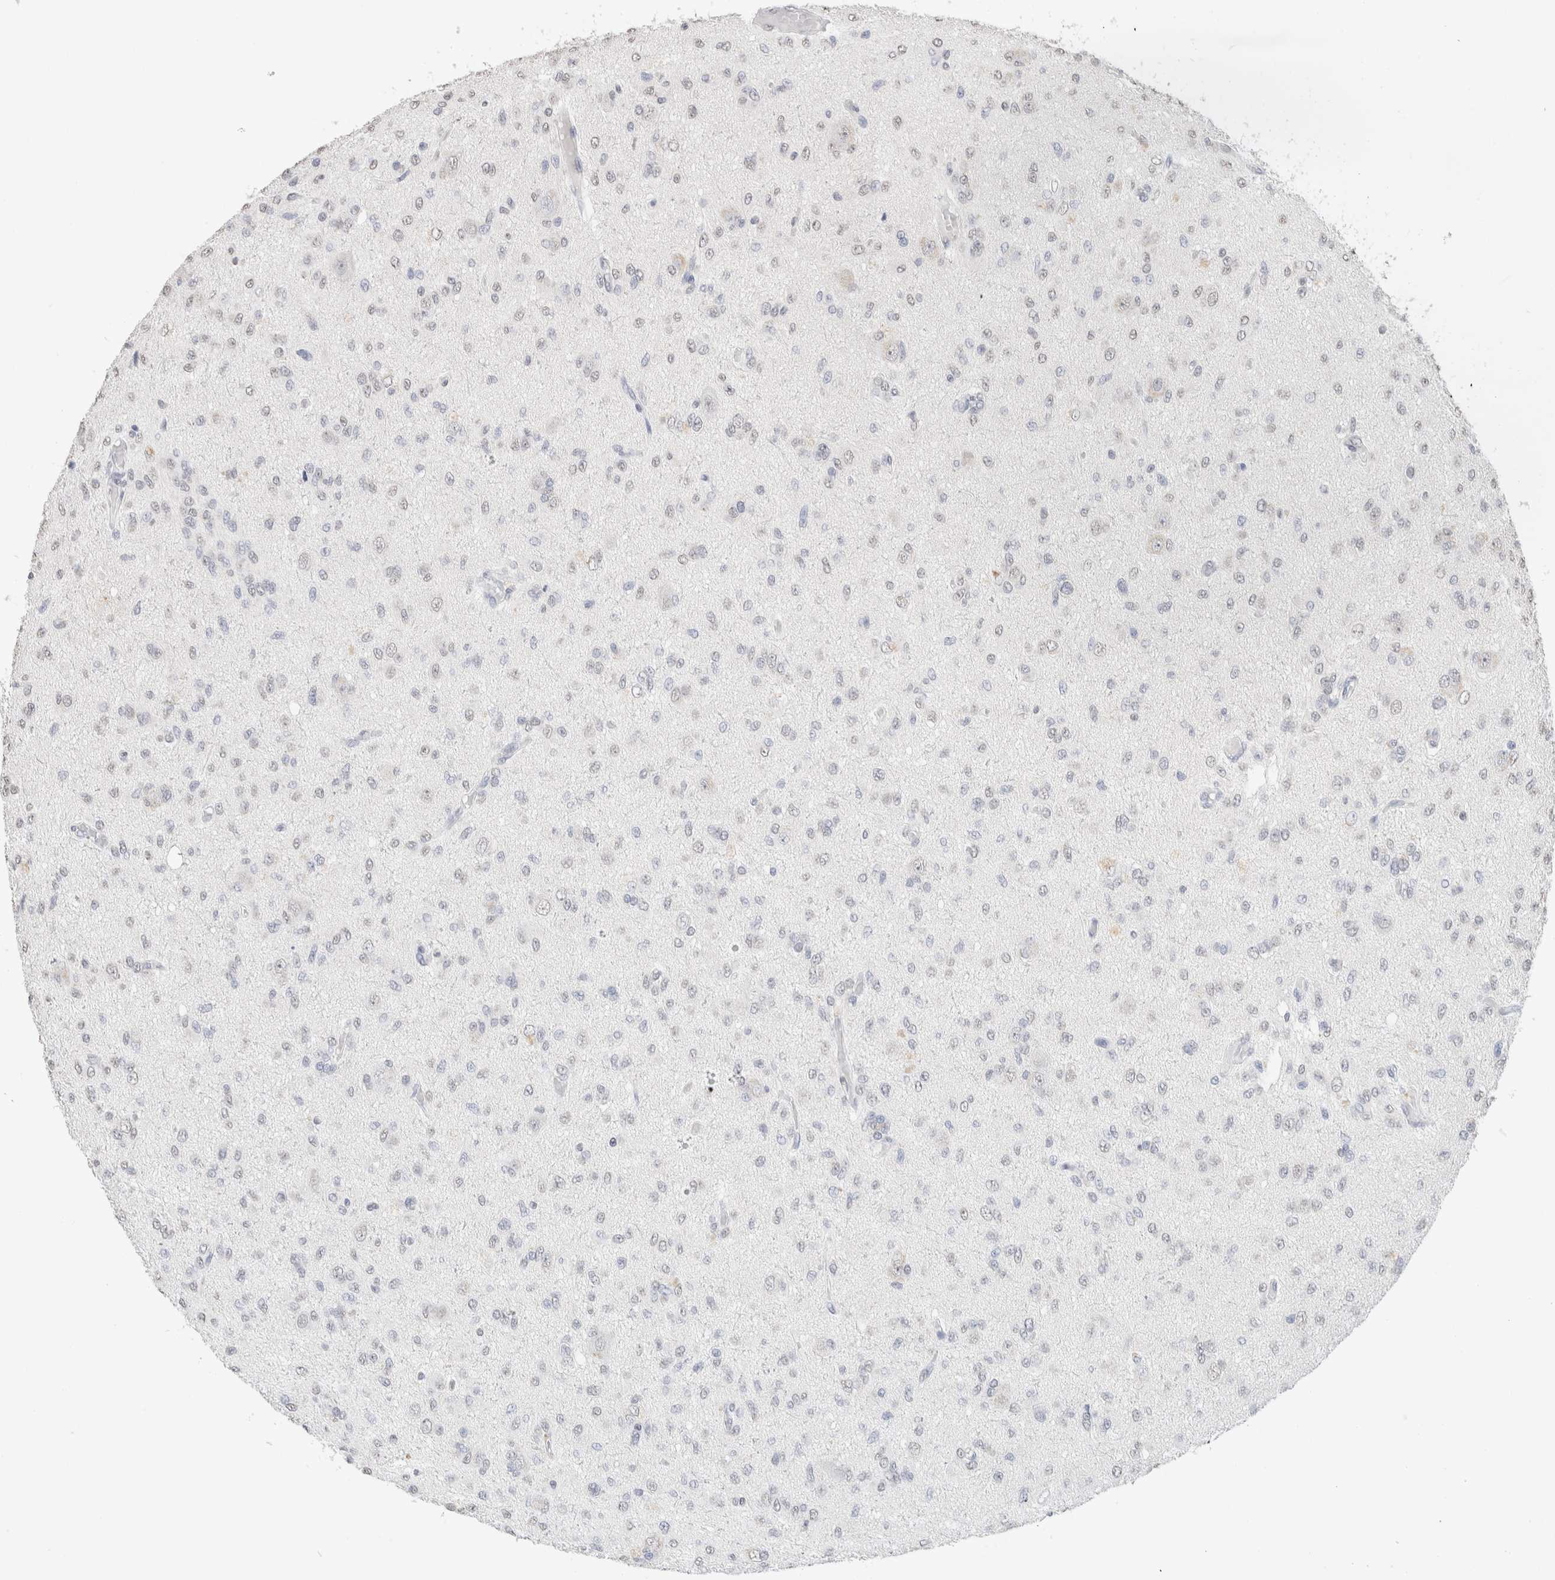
{"staining": {"intensity": "negative", "quantity": "none", "location": "none"}, "tissue": "glioma", "cell_type": "Tumor cells", "image_type": "cancer", "snomed": [{"axis": "morphology", "description": "Glioma, malignant, High grade"}, {"axis": "topography", "description": "Brain"}], "caption": "Human glioma stained for a protein using immunohistochemistry demonstrates no expression in tumor cells.", "gene": "CD80", "patient": {"sex": "female", "age": 59}}